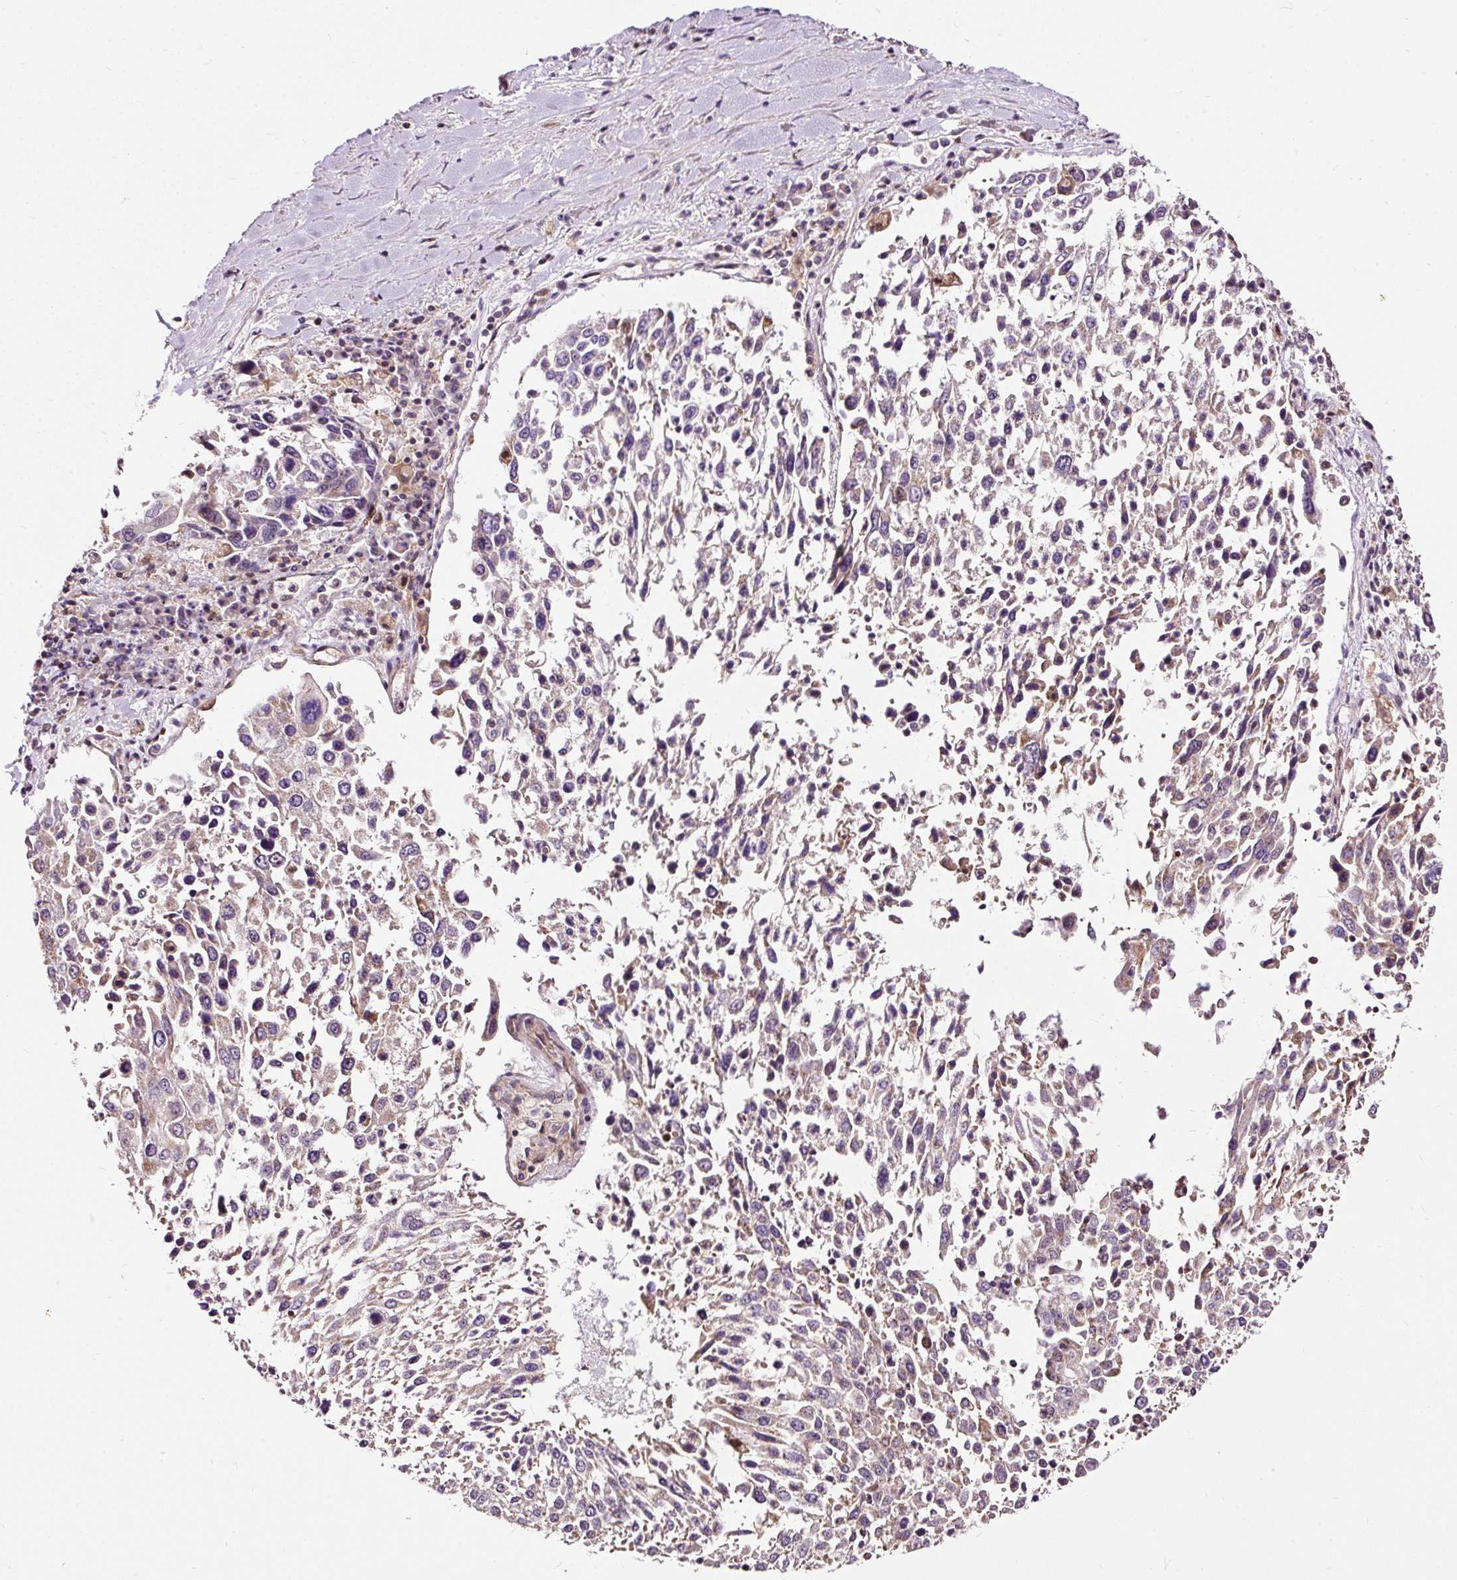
{"staining": {"intensity": "weak", "quantity": "25%-75%", "location": "cytoplasmic/membranous"}, "tissue": "lung cancer", "cell_type": "Tumor cells", "image_type": "cancer", "snomed": [{"axis": "morphology", "description": "Squamous cell carcinoma, NOS"}, {"axis": "topography", "description": "Lung"}], "caption": "A histopathology image of lung cancer stained for a protein exhibits weak cytoplasmic/membranous brown staining in tumor cells. Immunohistochemistry stains the protein of interest in brown and the nuclei are stained blue.", "gene": "BOLA3", "patient": {"sex": "male", "age": 65}}